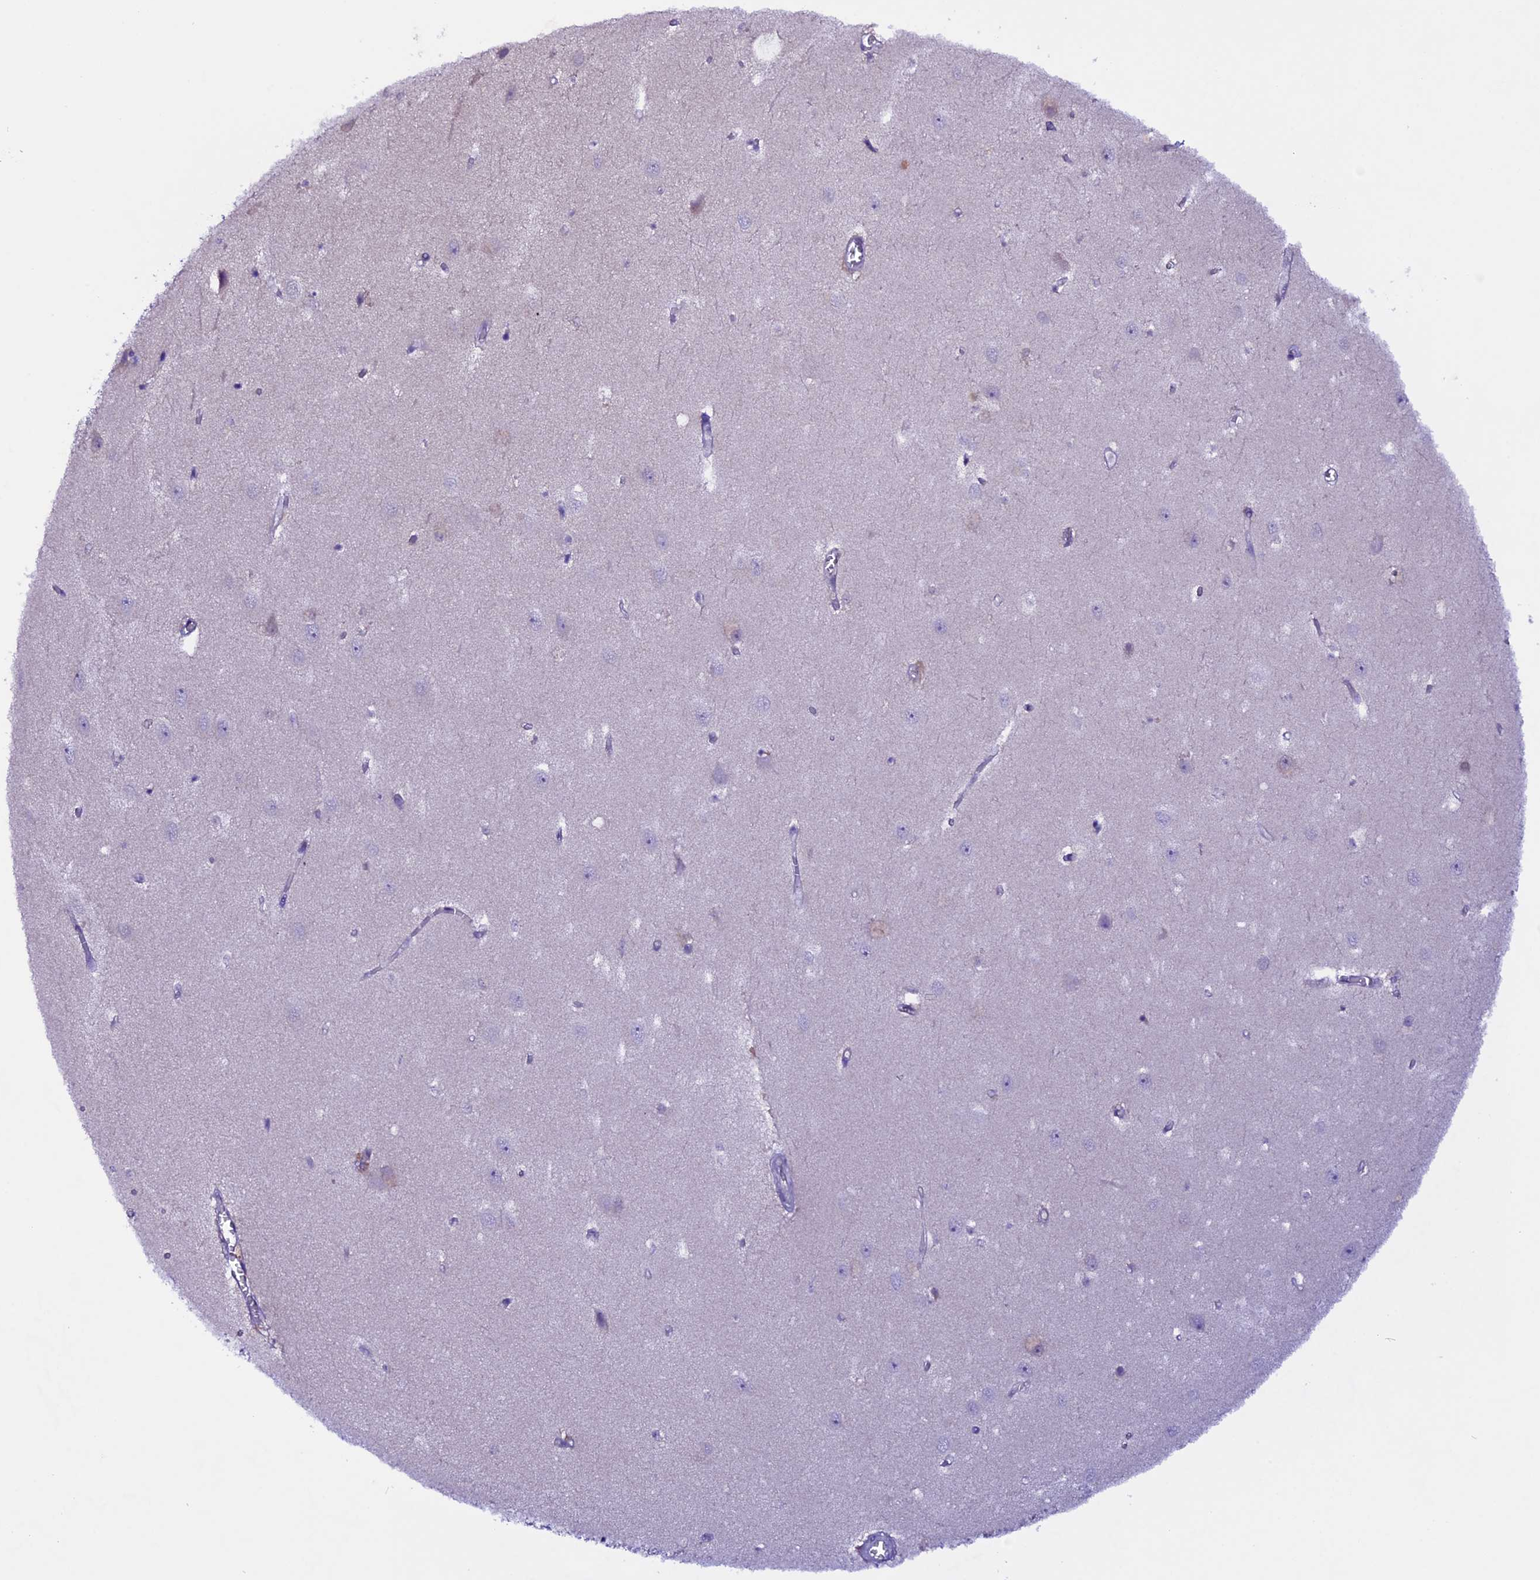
{"staining": {"intensity": "negative", "quantity": "none", "location": "none"}, "tissue": "hippocampus", "cell_type": "Glial cells", "image_type": "normal", "snomed": [{"axis": "morphology", "description": "Normal tissue, NOS"}, {"axis": "topography", "description": "Hippocampus"}], "caption": "IHC of normal hippocampus reveals no positivity in glial cells.", "gene": "XKR7", "patient": {"sex": "female", "age": 64}}